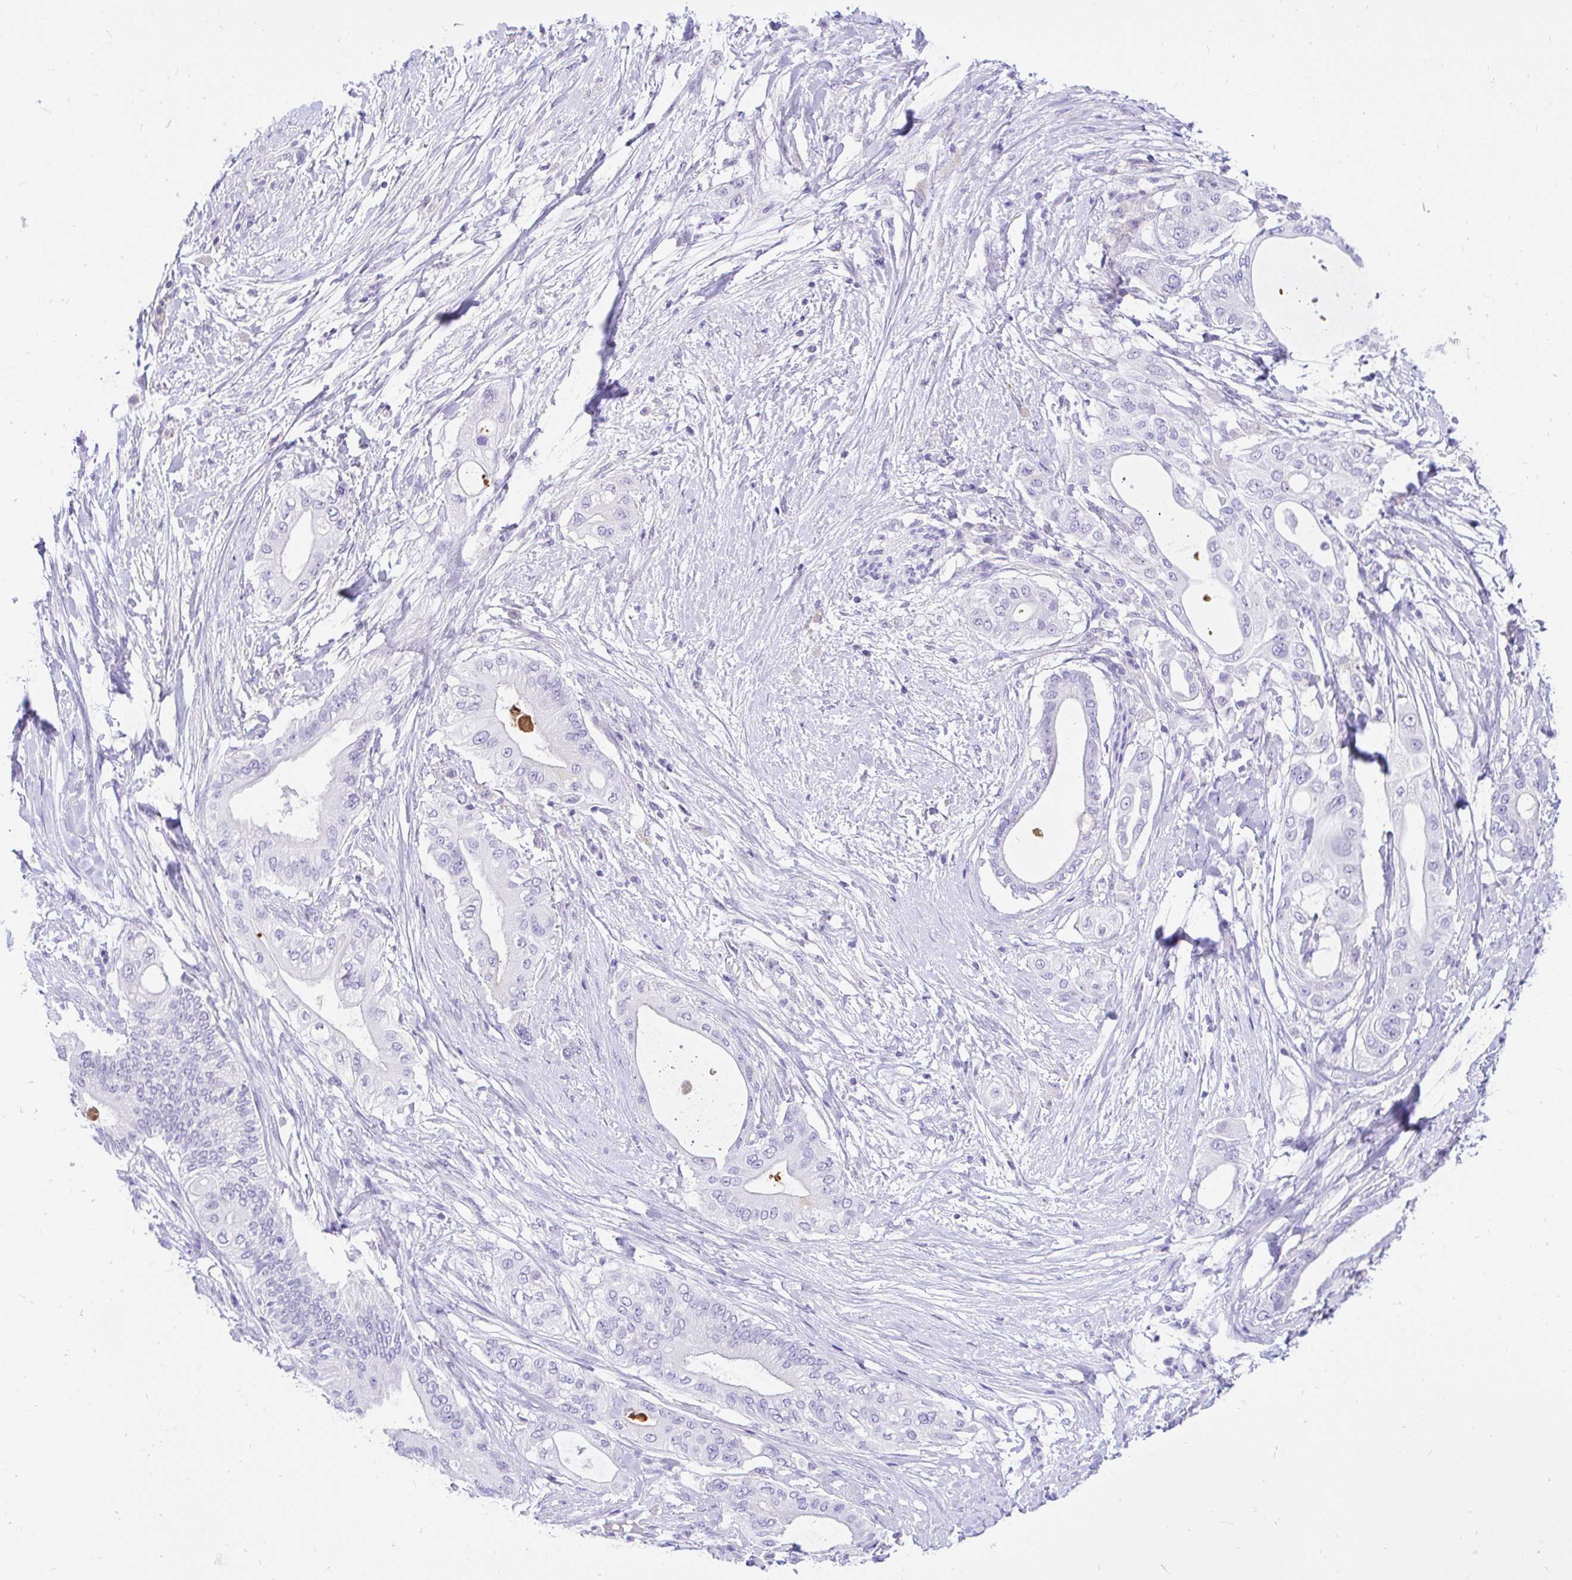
{"staining": {"intensity": "negative", "quantity": "none", "location": "none"}, "tissue": "pancreatic cancer", "cell_type": "Tumor cells", "image_type": "cancer", "snomed": [{"axis": "morphology", "description": "Adenocarcinoma, NOS"}, {"axis": "topography", "description": "Pancreas"}], "caption": "Immunohistochemistry (IHC) photomicrograph of neoplastic tissue: adenocarcinoma (pancreatic) stained with DAB displays no significant protein expression in tumor cells. (DAB IHC, high magnification).", "gene": "FATE1", "patient": {"sex": "male", "age": 68}}